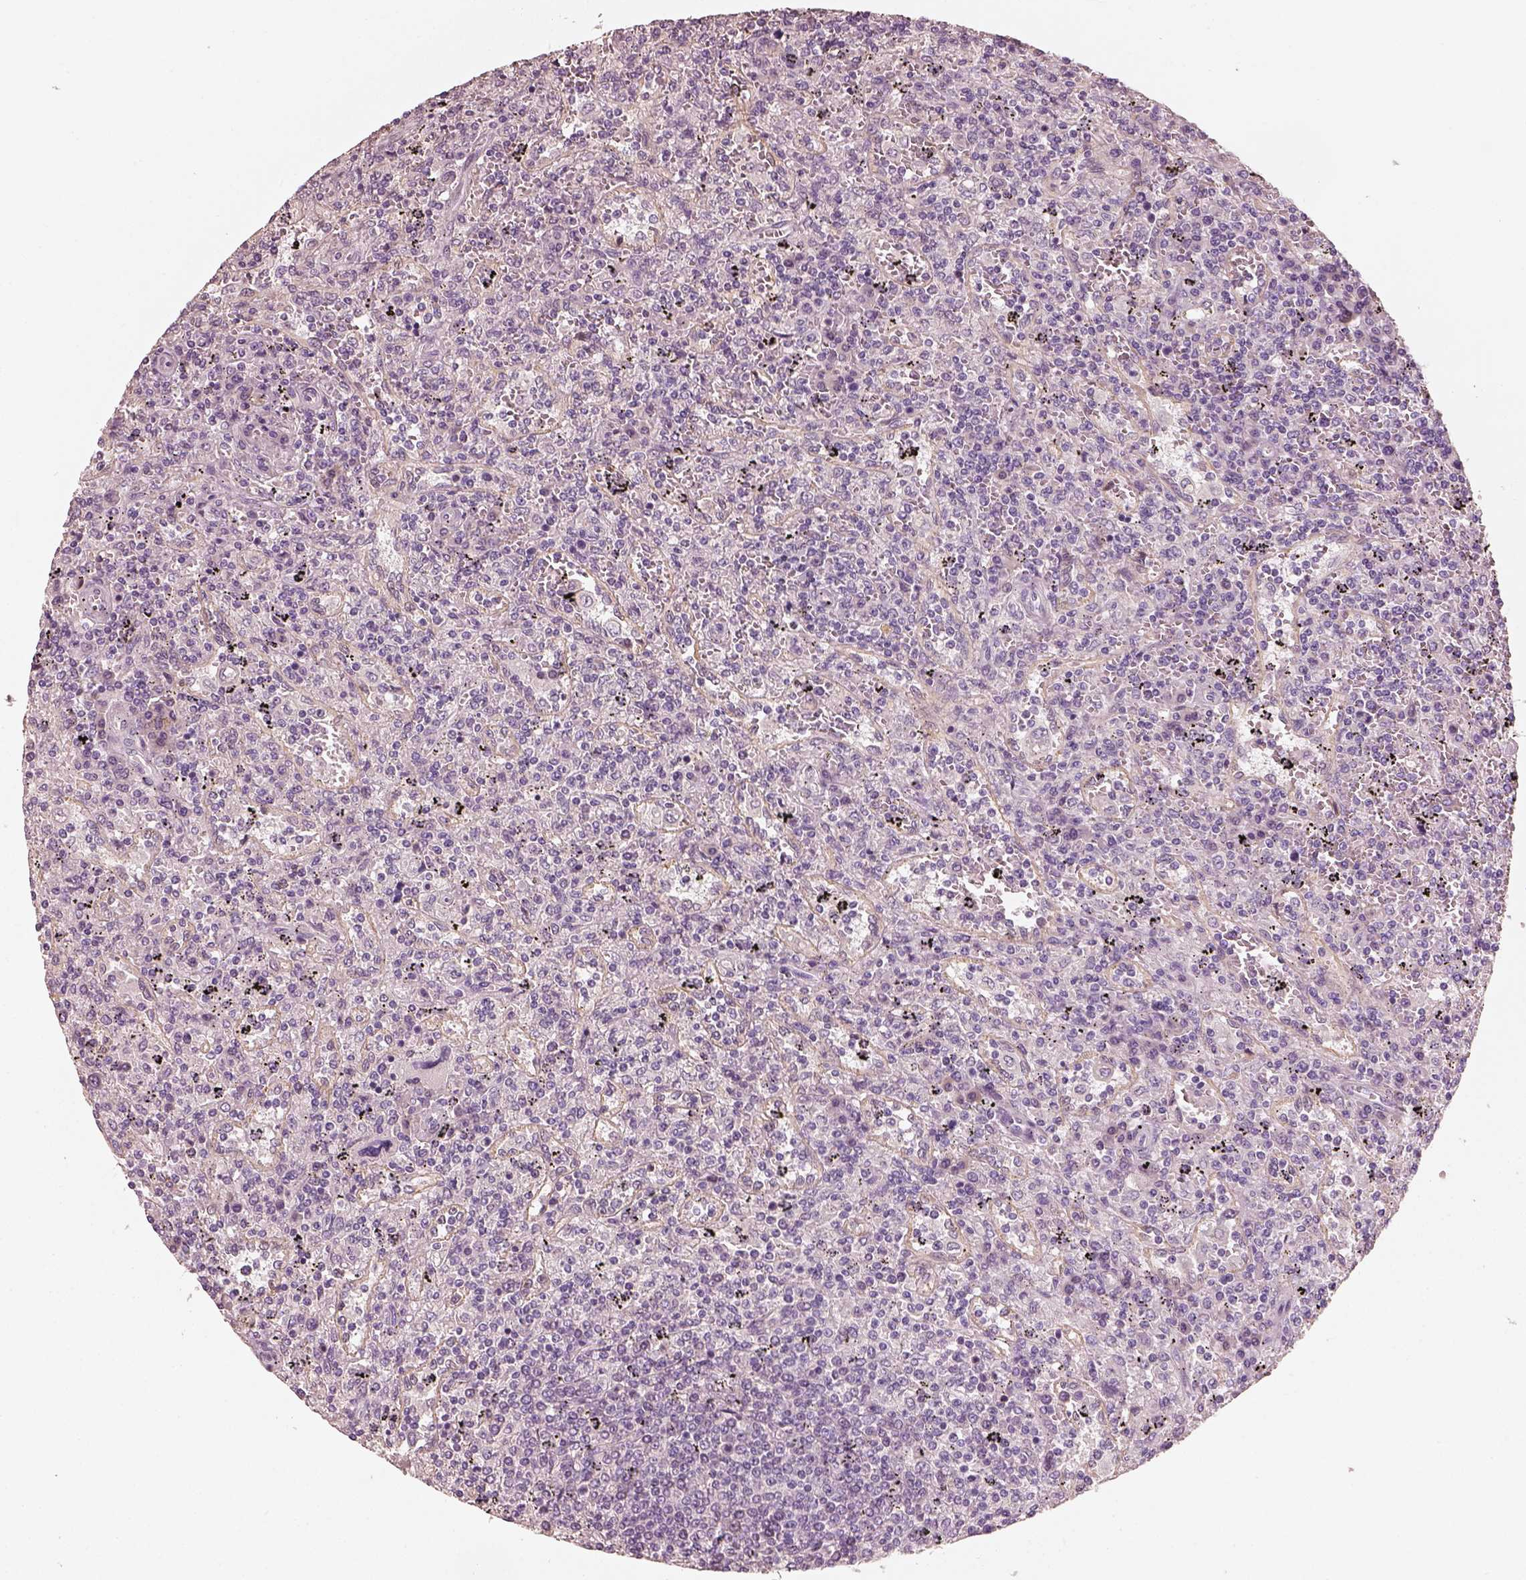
{"staining": {"intensity": "negative", "quantity": "none", "location": "none"}, "tissue": "lymphoma", "cell_type": "Tumor cells", "image_type": "cancer", "snomed": [{"axis": "morphology", "description": "Malignant lymphoma, non-Hodgkin's type, Low grade"}, {"axis": "topography", "description": "Spleen"}], "caption": "Photomicrograph shows no significant protein staining in tumor cells of low-grade malignant lymphoma, non-Hodgkin's type.", "gene": "RS1", "patient": {"sex": "male", "age": 62}}